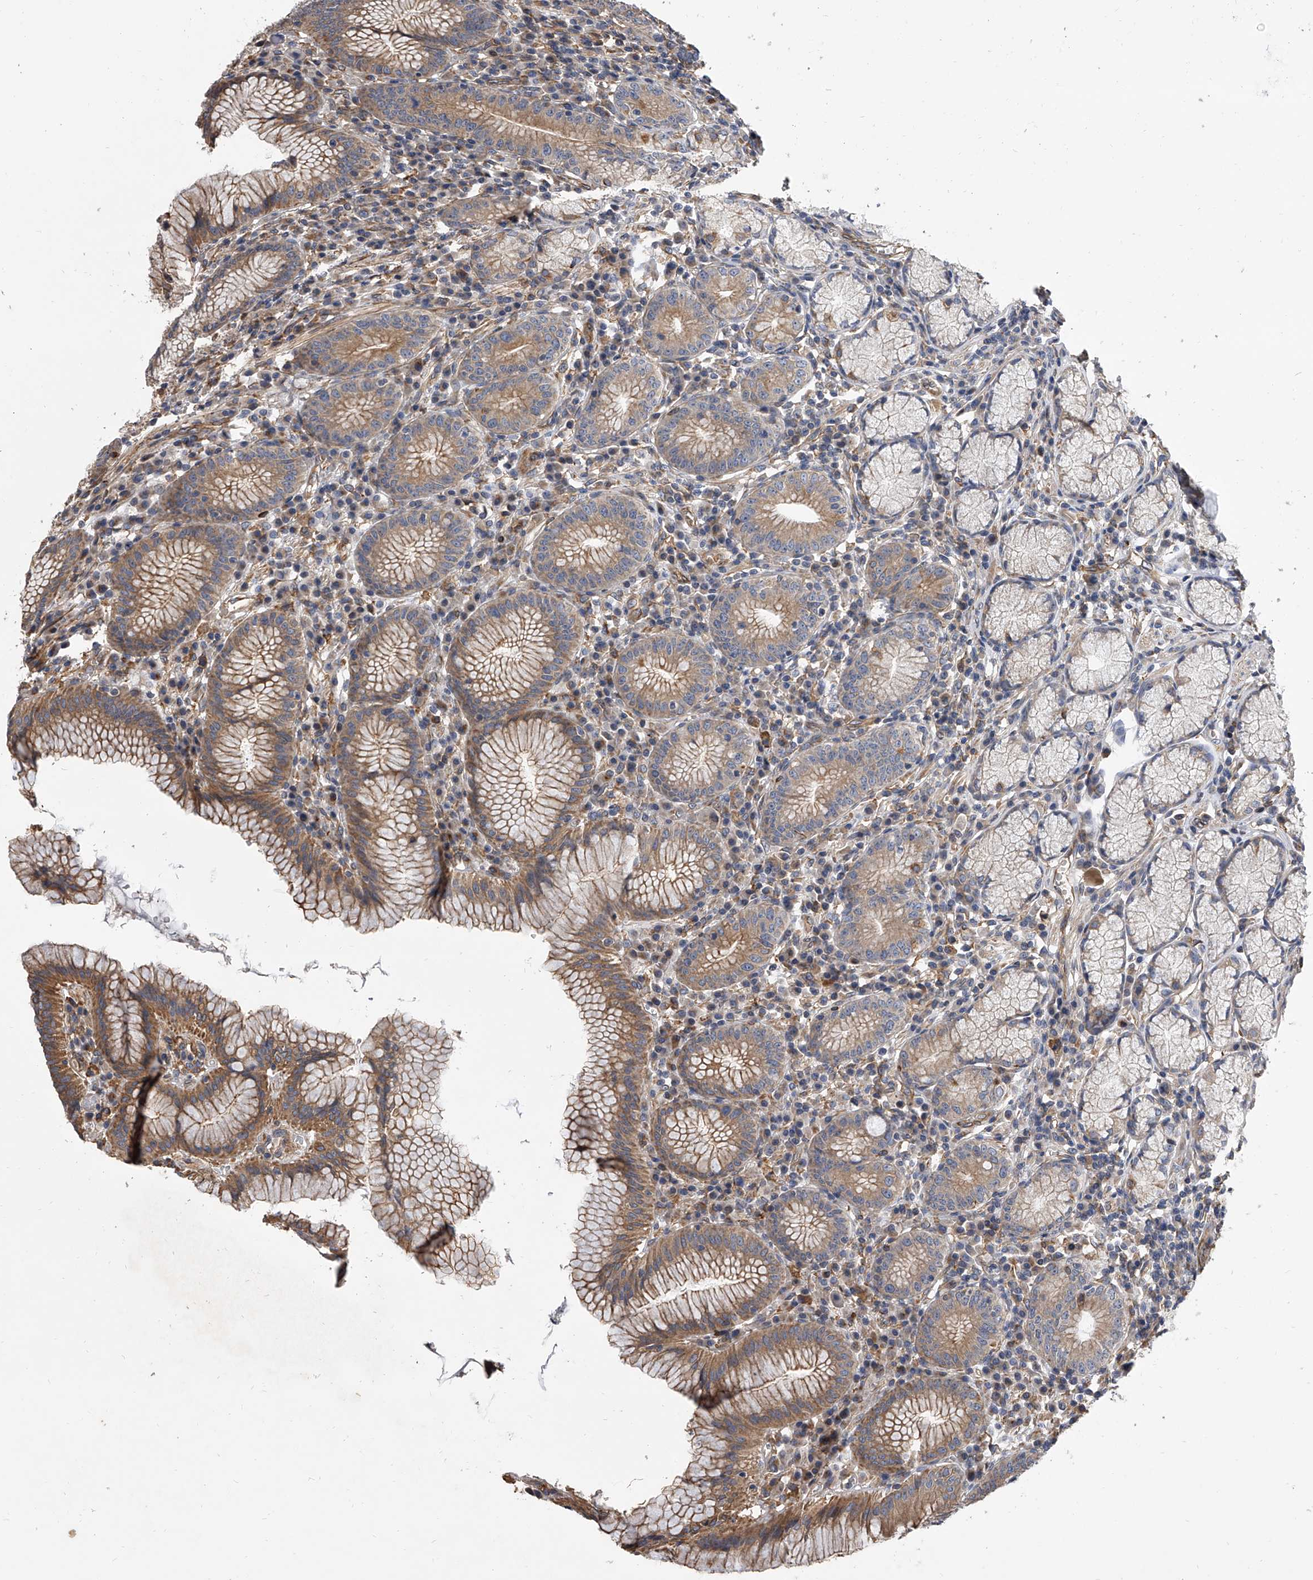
{"staining": {"intensity": "moderate", "quantity": ">75%", "location": "cytoplasmic/membranous"}, "tissue": "stomach", "cell_type": "Glandular cells", "image_type": "normal", "snomed": [{"axis": "morphology", "description": "Normal tissue, NOS"}, {"axis": "topography", "description": "Stomach"}], "caption": "This is a histology image of immunohistochemistry staining of benign stomach, which shows moderate positivity in the cytoplasmic/membranous of glandular cells.", "gene": "EXOC4", "patient": {"sex": "male", "age": 55}}